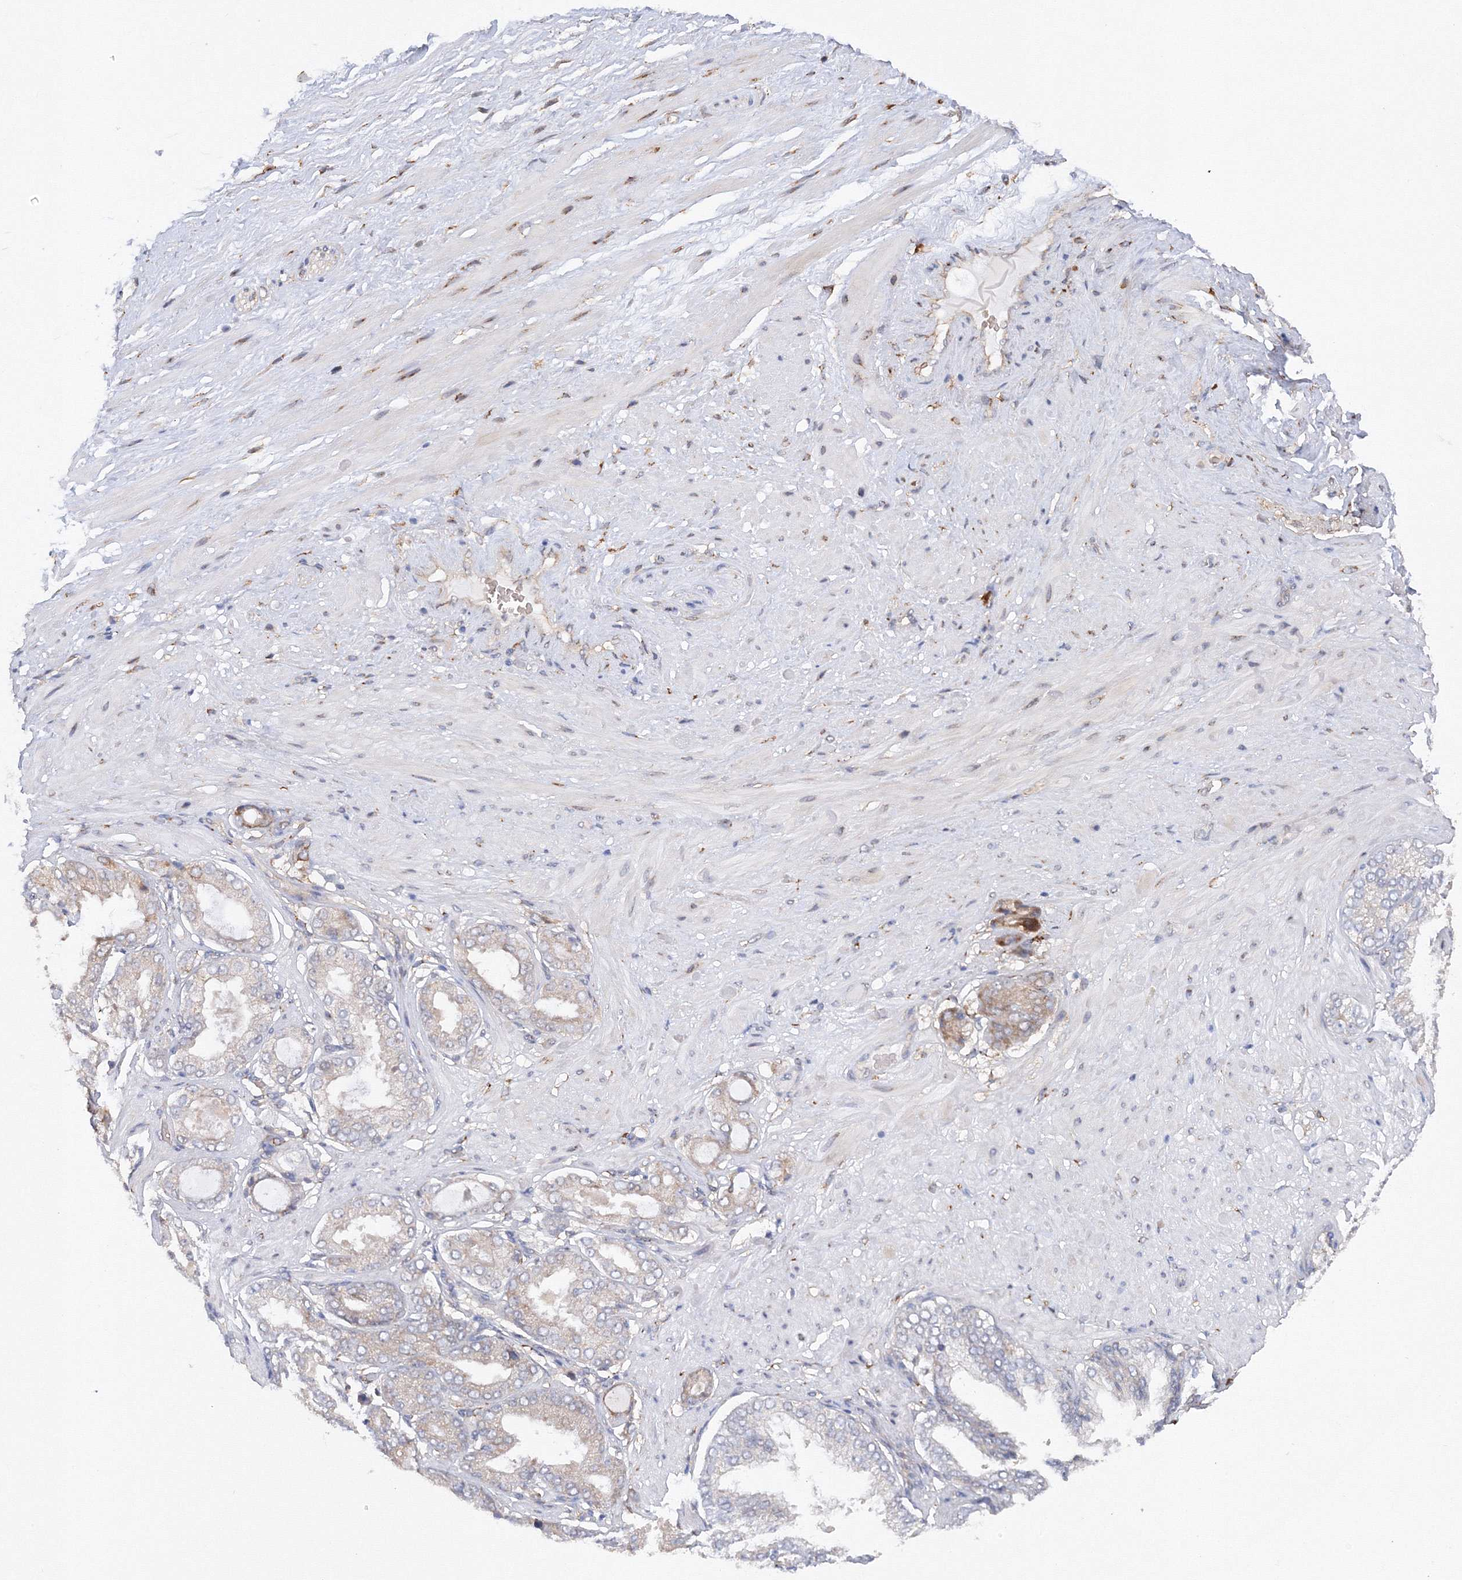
{"staining": {"intensity": "weak", "quantity": "25%-75%", "location": "cytoplasmic/membranous"}, "tissue": "adipose tissue", "cell_type": "Adipocytes", "image_type": "normal", "snomed": [{"axis": "morphology", "description": "Normal tissue, NOS"}, {"axis": "morphology", "description": "Adenocarcinoma, Low grade"}, {"axis": "topography", "description": "Prostate"}, {"axis": "topography", "description": "Peripheral nerve tissue"}], "caption": "An immunohistochemistry image of unremarkable tissue is shown. Protein staining in brown labels weak cytoplasmic/membranous positivity in adipose tissue within adipocytes. (brown staining indicates protein expression, while blue staining denotes nuclei).", "gene": "DIS3L2", "patient": {"sex": "male", "age": 63}}